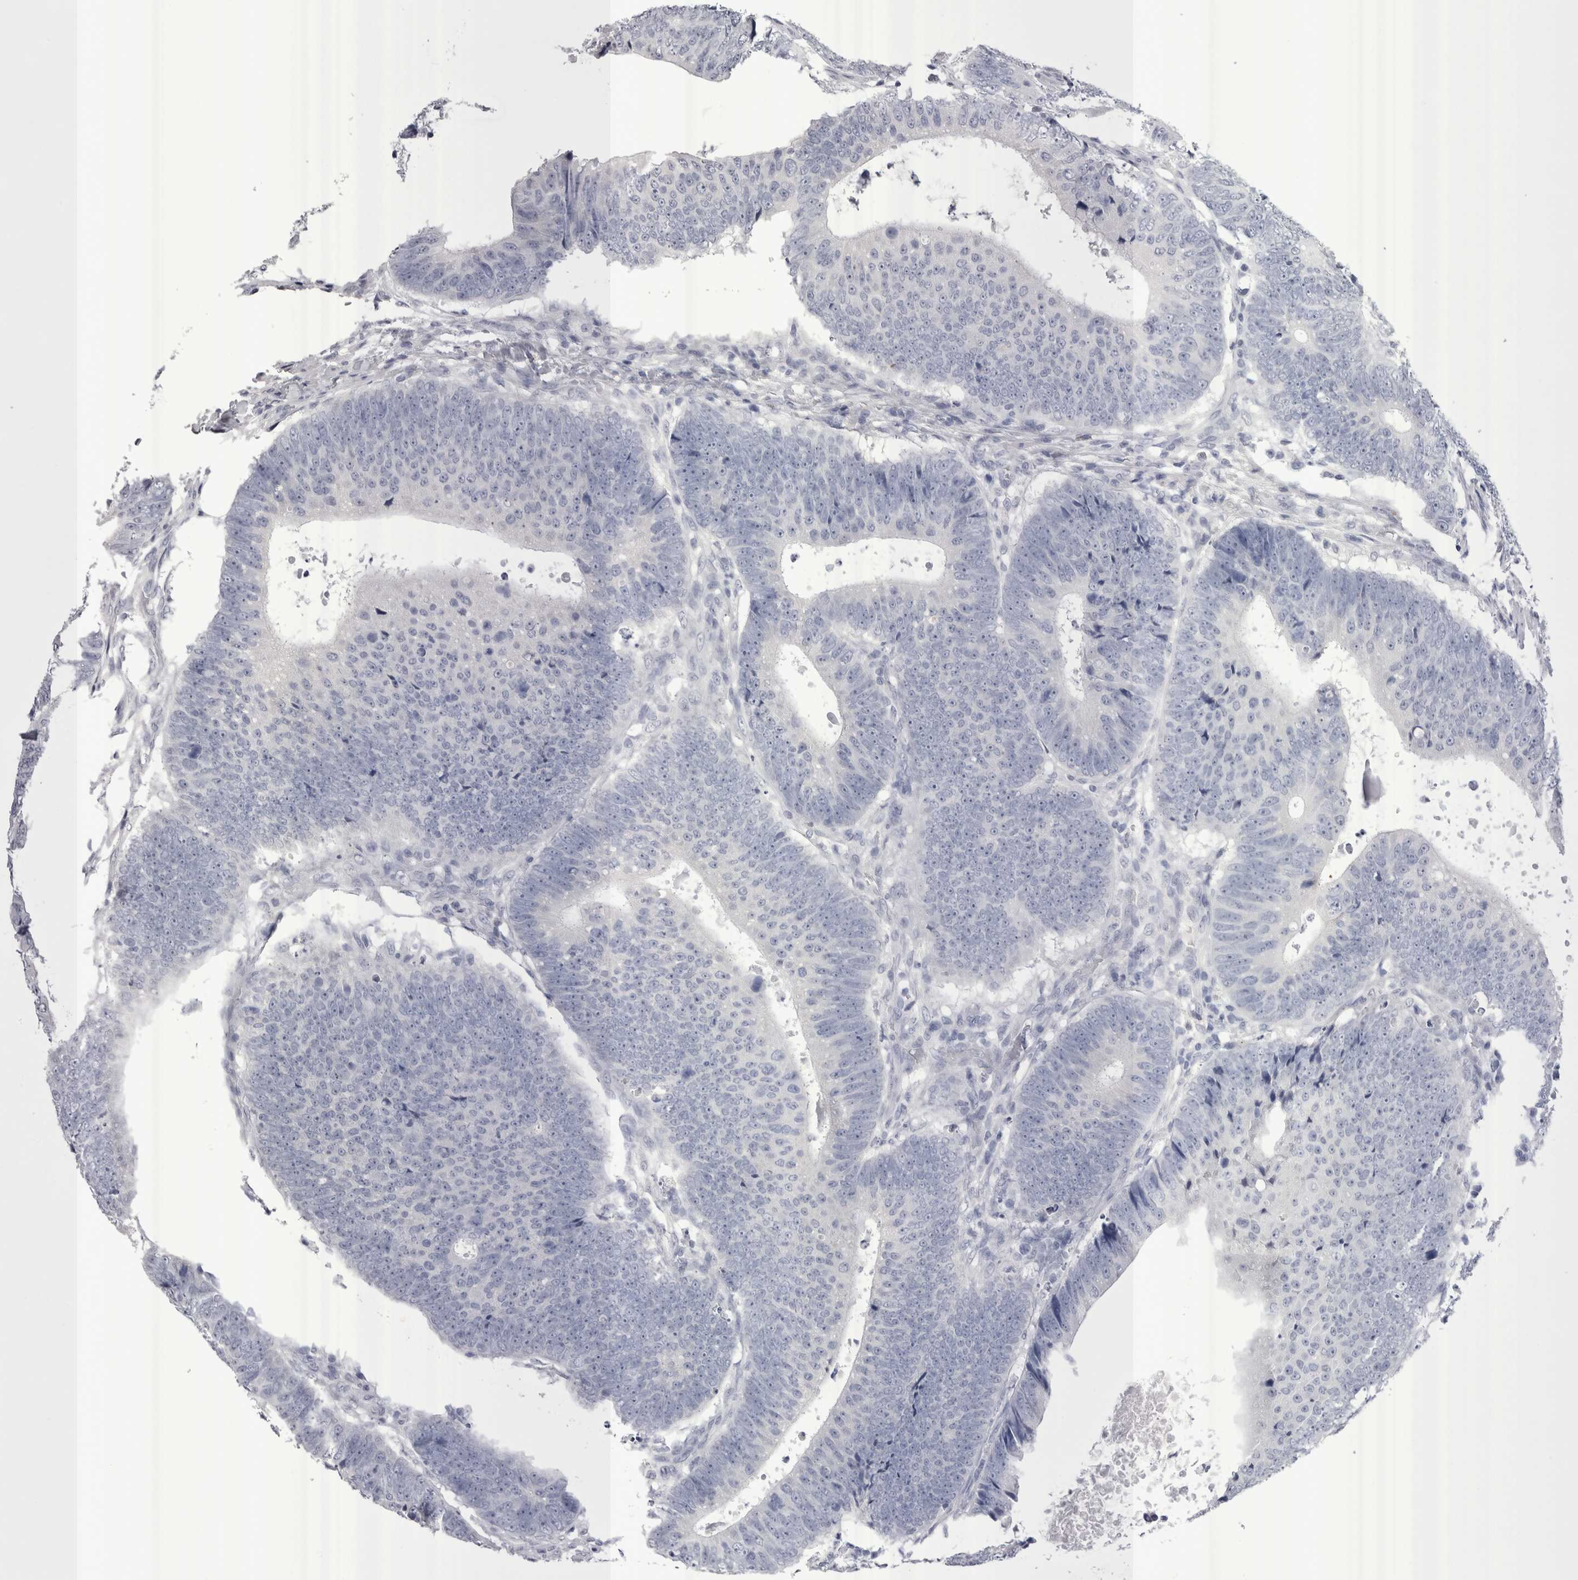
{"staining": {"intensity": "negative", "quantity": "none", "location": "none"}, "tissue": "colorectal cancer", "cell_type": "Tumor cells", "image_type": "cancer", "snomed": [{"axis": "morphology", "description": "Adenocarcinoma, NOS"}, {"axis": "topography", "description": "Colon"}], "caption": "This micrograph is of colorectal adenocarcinoma stained with IHC to label a protein in brown with the nuclei are counter-stained blue. There is no positivity in tumor cells. (Stains: DAB immunohistochemistry (IHC) with hematoxylin counter stain, Microscopy: brightfield microscopy at high magnification).", "gene": "PWP2", "patient": {"sex": "male", "age": 56}}